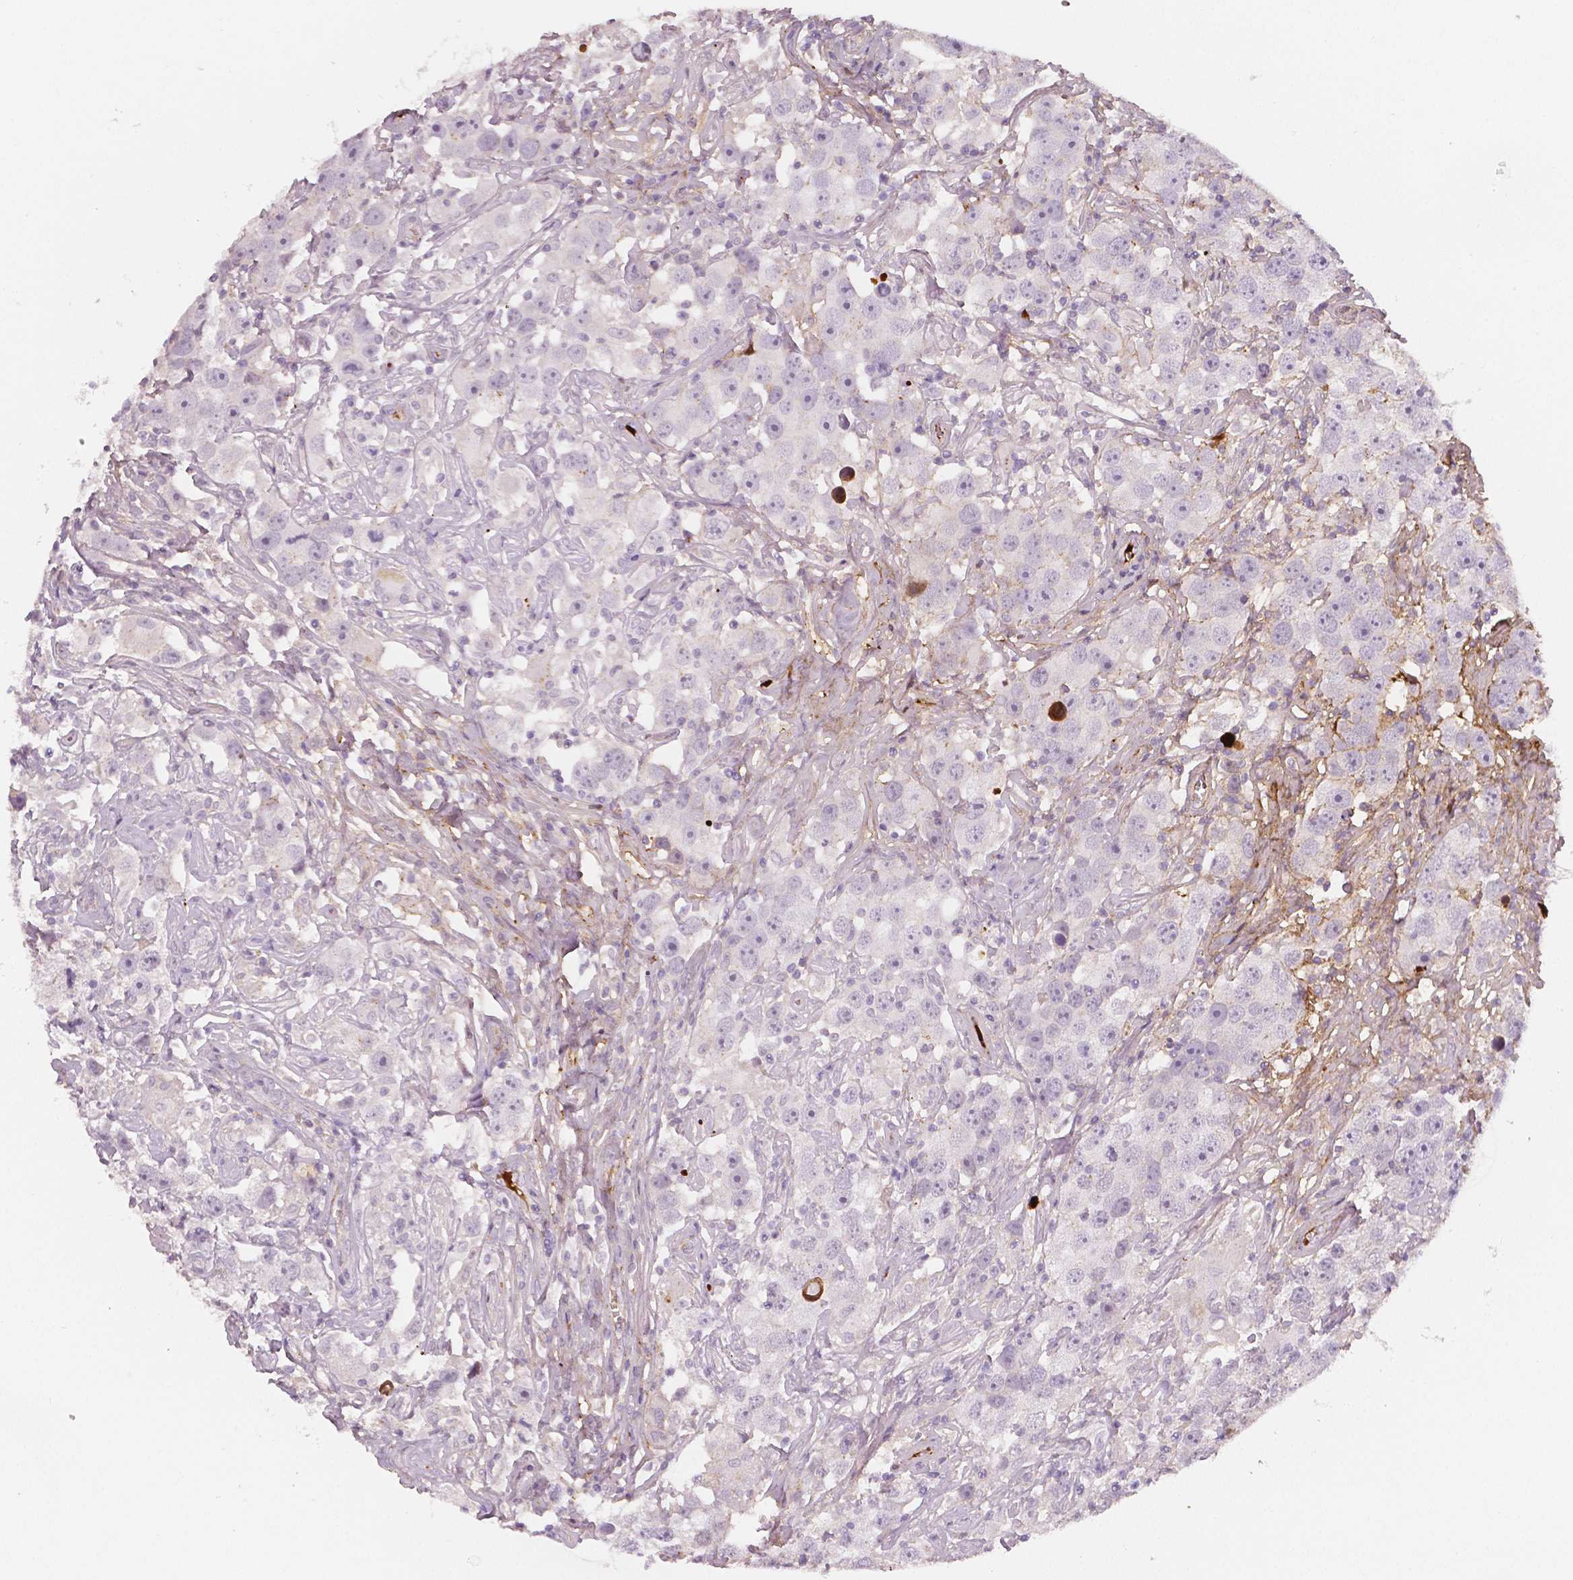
{"staining": {"intensity": "negative", "quantity": "none", "location": "none"}, "tissue": "testis cancer", "cell_type": "Tumor cells", "image_type": "cancer", "snomed": [{"axis": "morphology", "description": "Seminoma, NOS"}, {"axis": "topography", "description": "Testis"}], "caption": "A histopathology image of seminoma (testis) stained for a protein exhibits no brown staining in tumor cells.", "gene": "APOA4", "patient": {"sex": "male", "age": 49}}